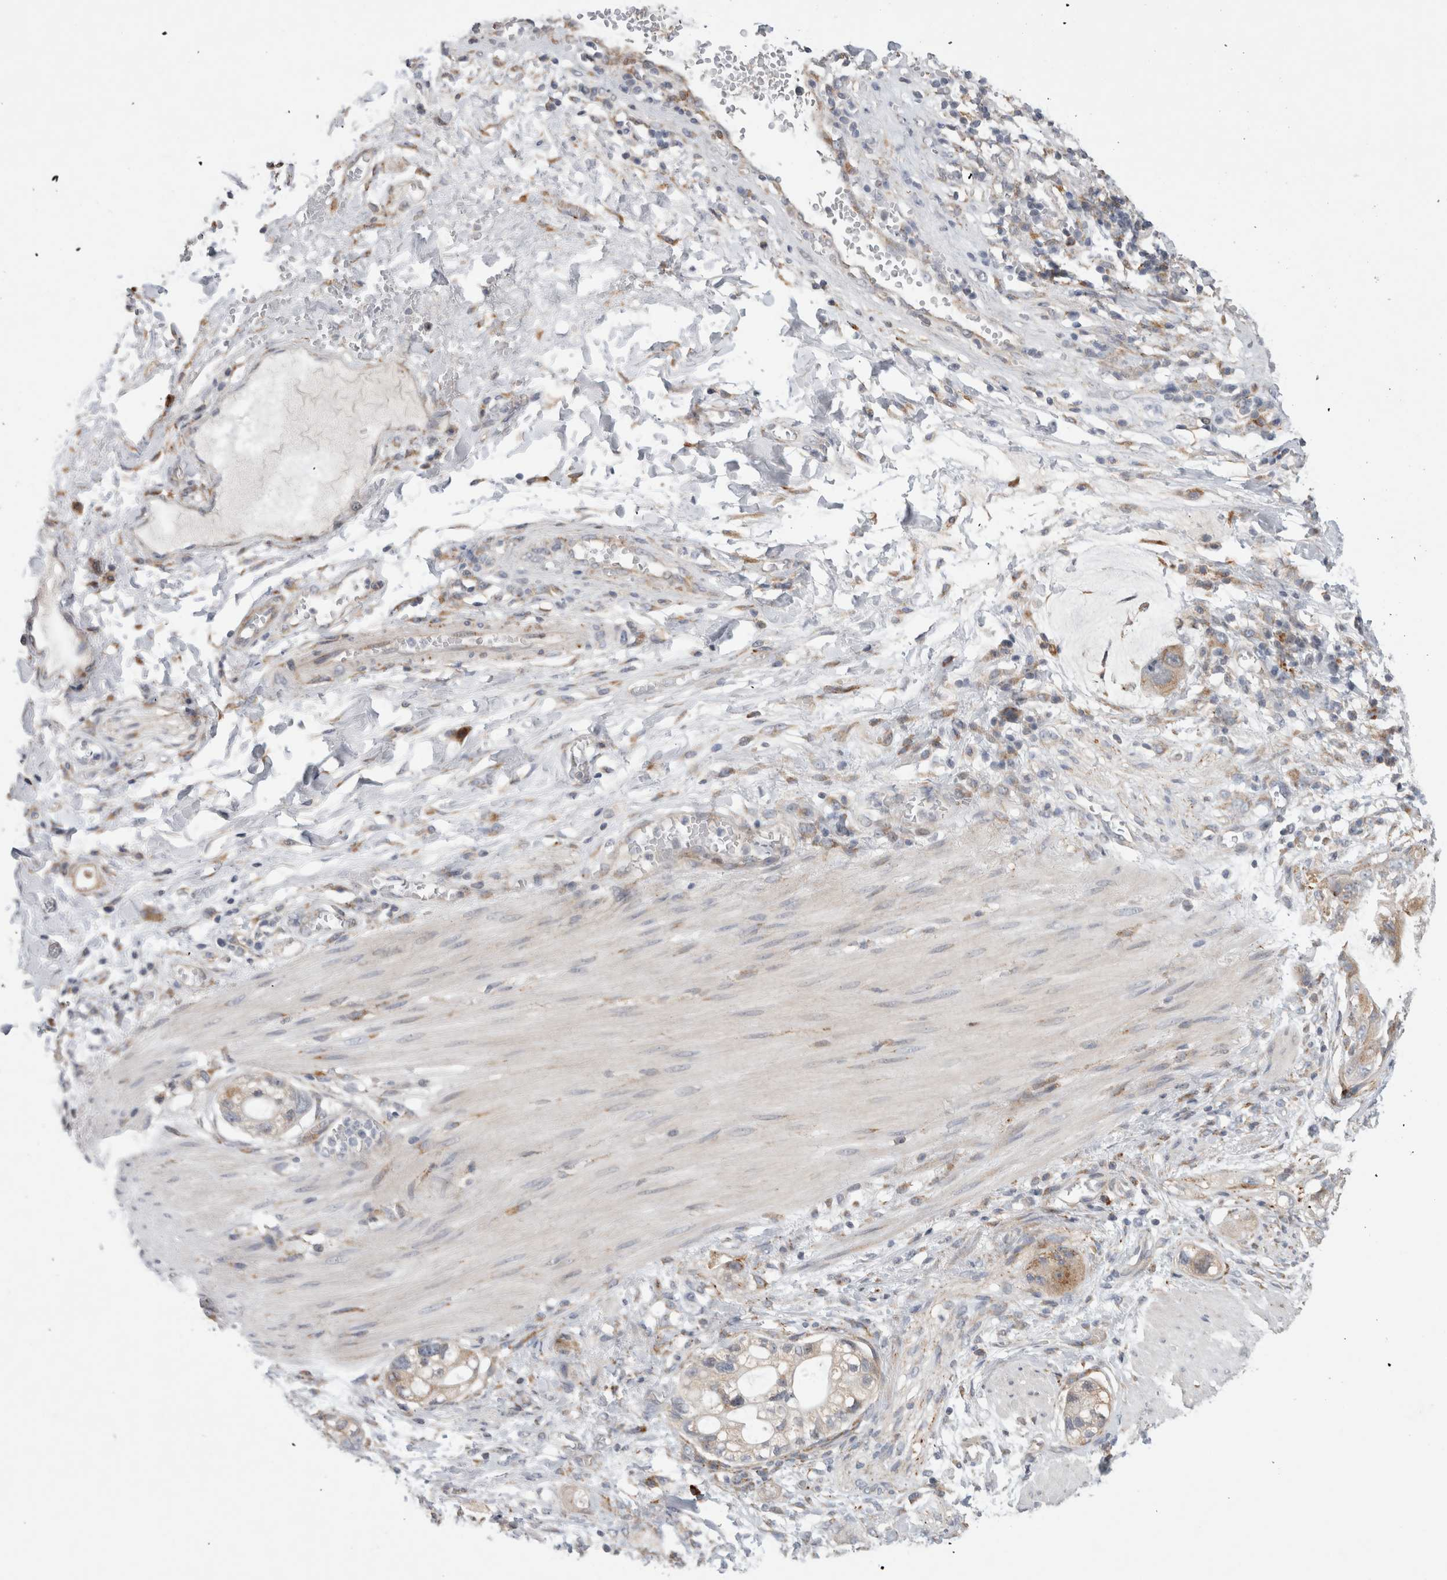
{"staining": {"intensity": "weak", "quantity": "<25%", "location": "cytoplasmic/membranous"}, "tissue": "stomach cancer", "cell_type": "Tumor cells", "image_type": "cancer", "snomed": [{"axis": "morphology", "description": "Adenocarcinoma, NOS"}, {"axis": "topography", "description": "Stomach"}, {"axis": "topography", "description": "Stomach, lower"}], "caption": "The image displays no significant staining in tumor cells of stomach adenocarcinoma.", "gene": "TRMT9B", "patient": {"sex": "female", "age": 48}}